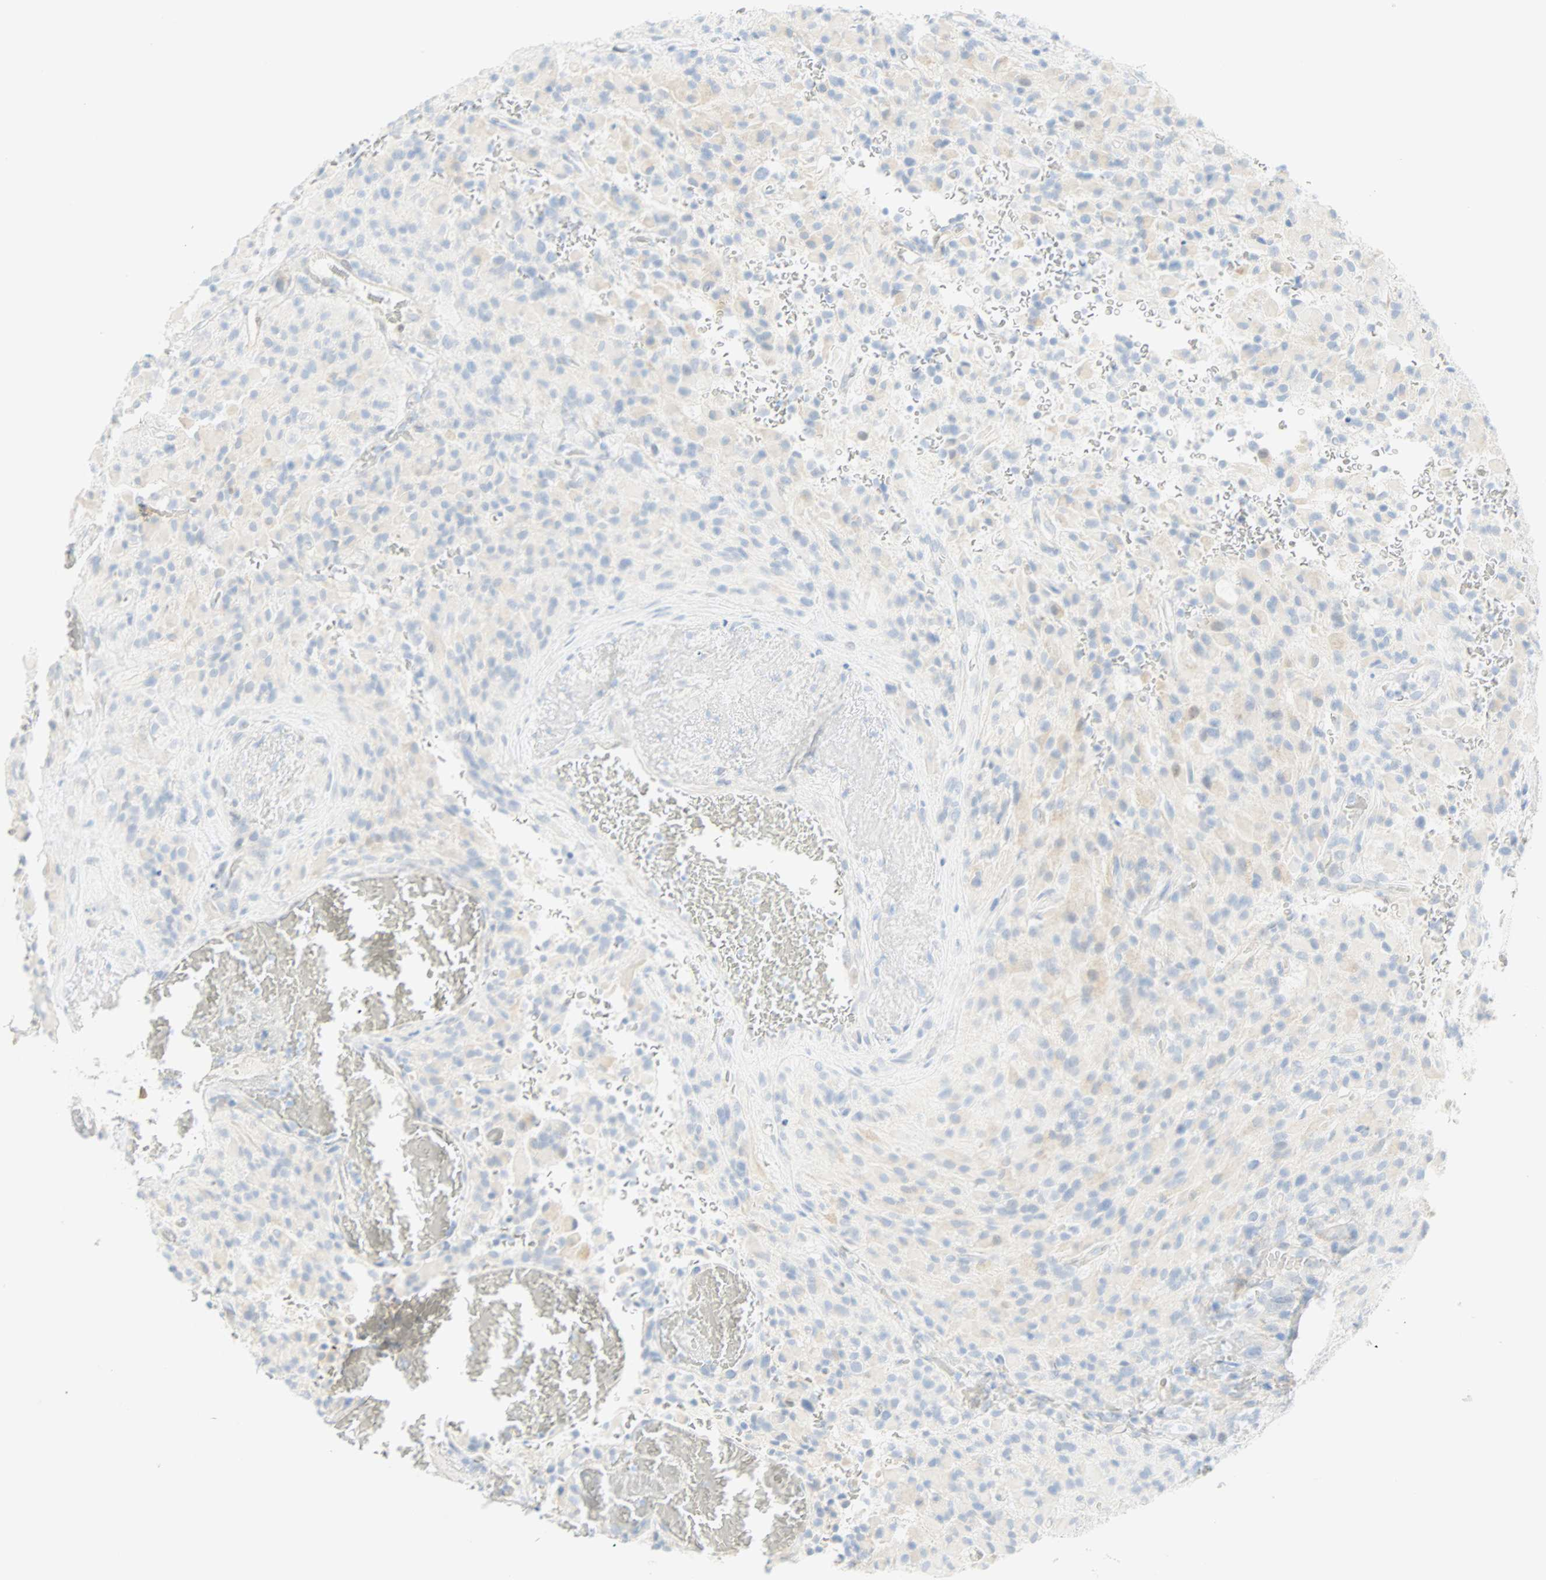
{"staining": {"intensity": "negative", "quantity": "none", "location": "none"}, "tissue": "glioma", "cell_type": "Tumor cells", "image_type": "cancer", "snomed": [{"axis": "morphology", "description": "Glioma, malignant, High grade"}, {"axis": "topography", "description": "Brain"}], "caption": "Immunohistochemistry (IHC) of glioma reveals no staining in tumor cells.", "gene": "SELENBP1", "patient": {"sex": "male", "age": 71}}